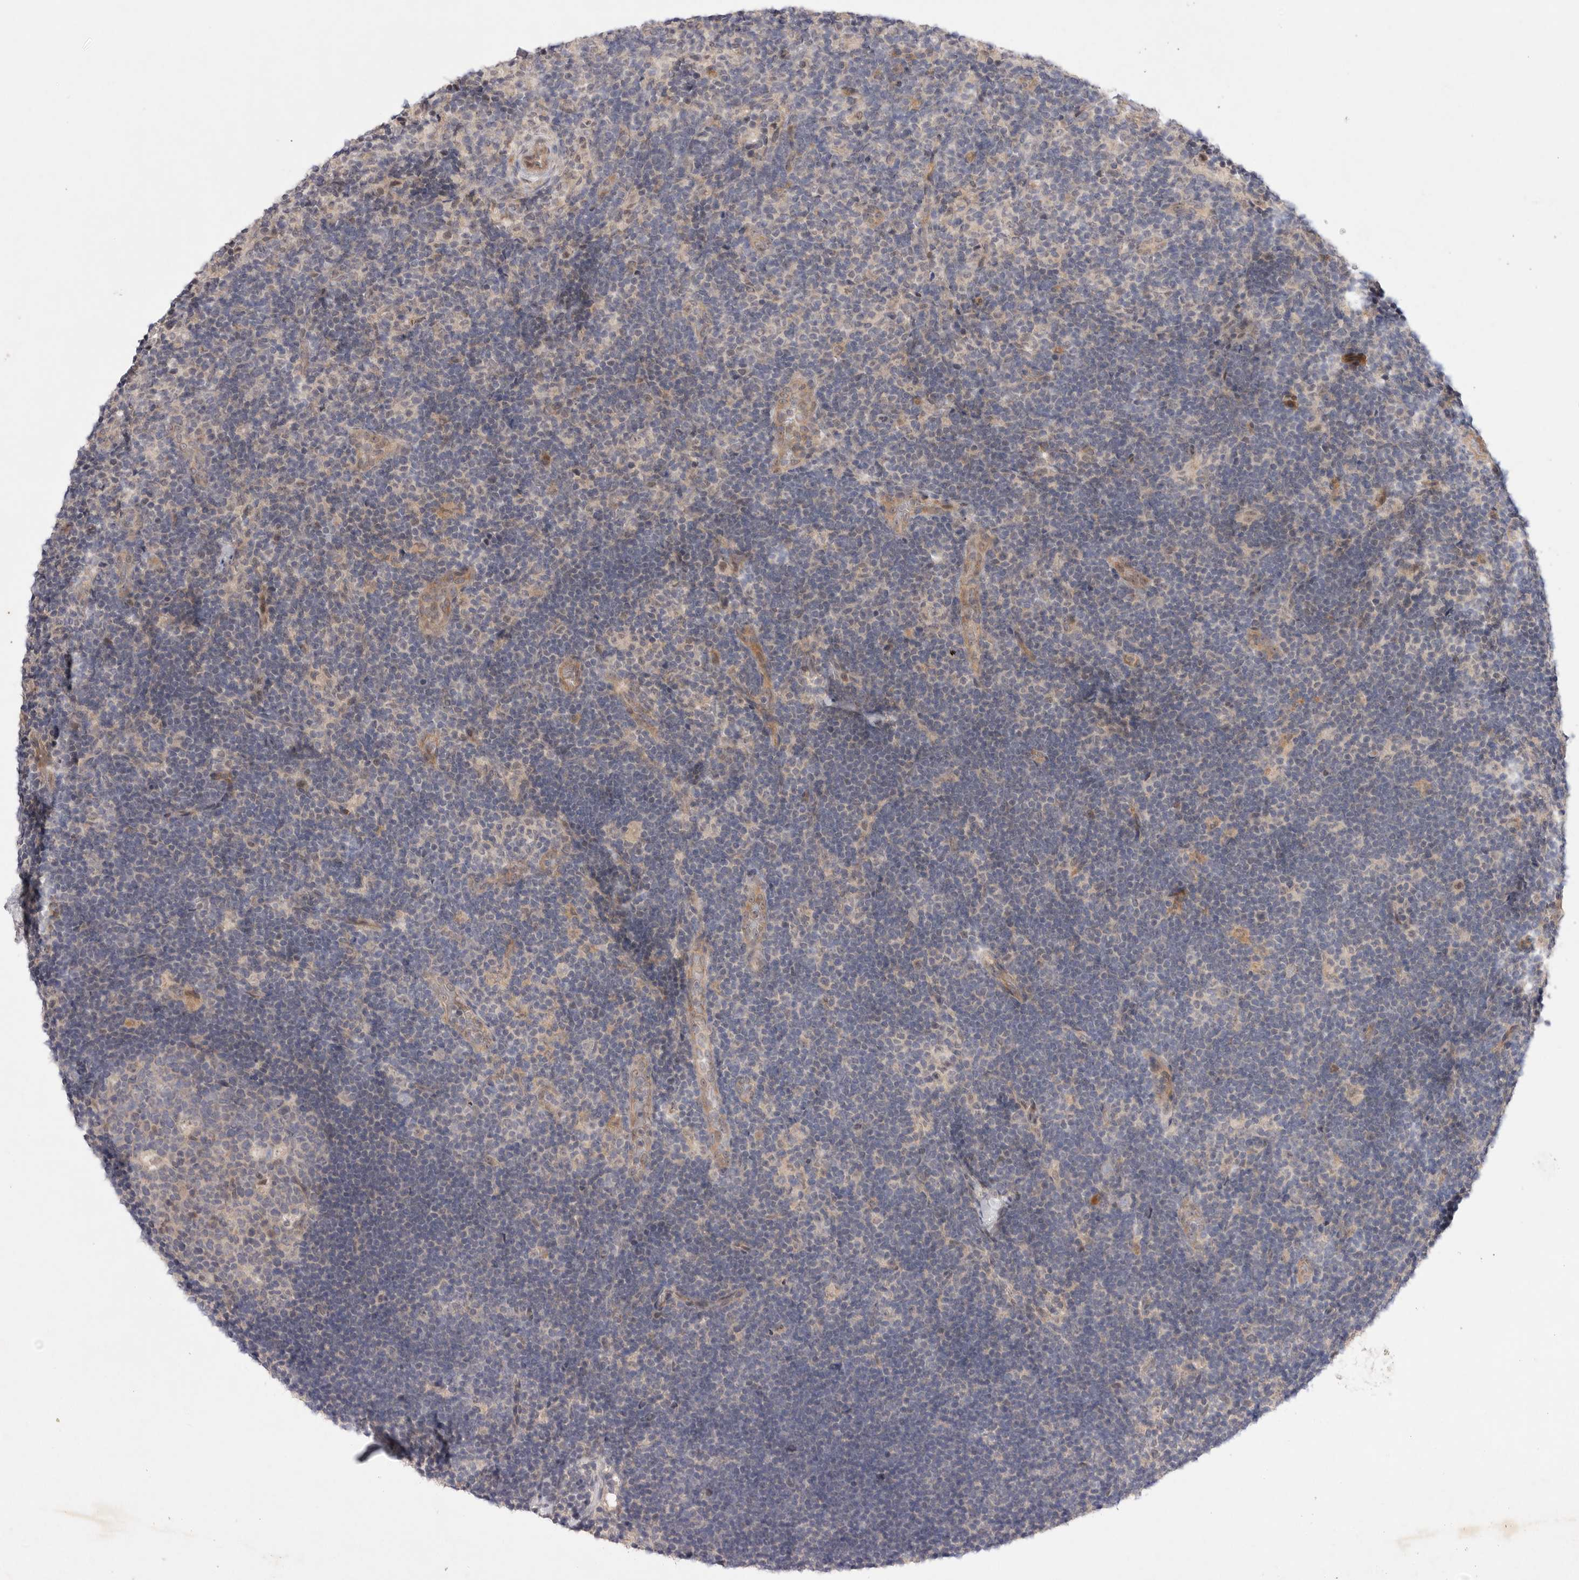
{"staining": {"intensity": "negative", "quantity": "none", "location": "none"}, "tissue": "lymph node", "cell_type": "Germinal center cells", "image_type": "normal", "snomed": [{"axis": "morphology", "description": "Normal tissue, NOS"}, {"axis": "topography", "description": "Lymph node"}], "caption": "Photomicrograph shows no protein staining in germinal center cells of normal lymph node. (Brightfield microscopy of DAB immunohistochemistry (IHC) at high magnification).", "gene": "PTPDC1", "patient": {"sex": "female", "age": 22}}